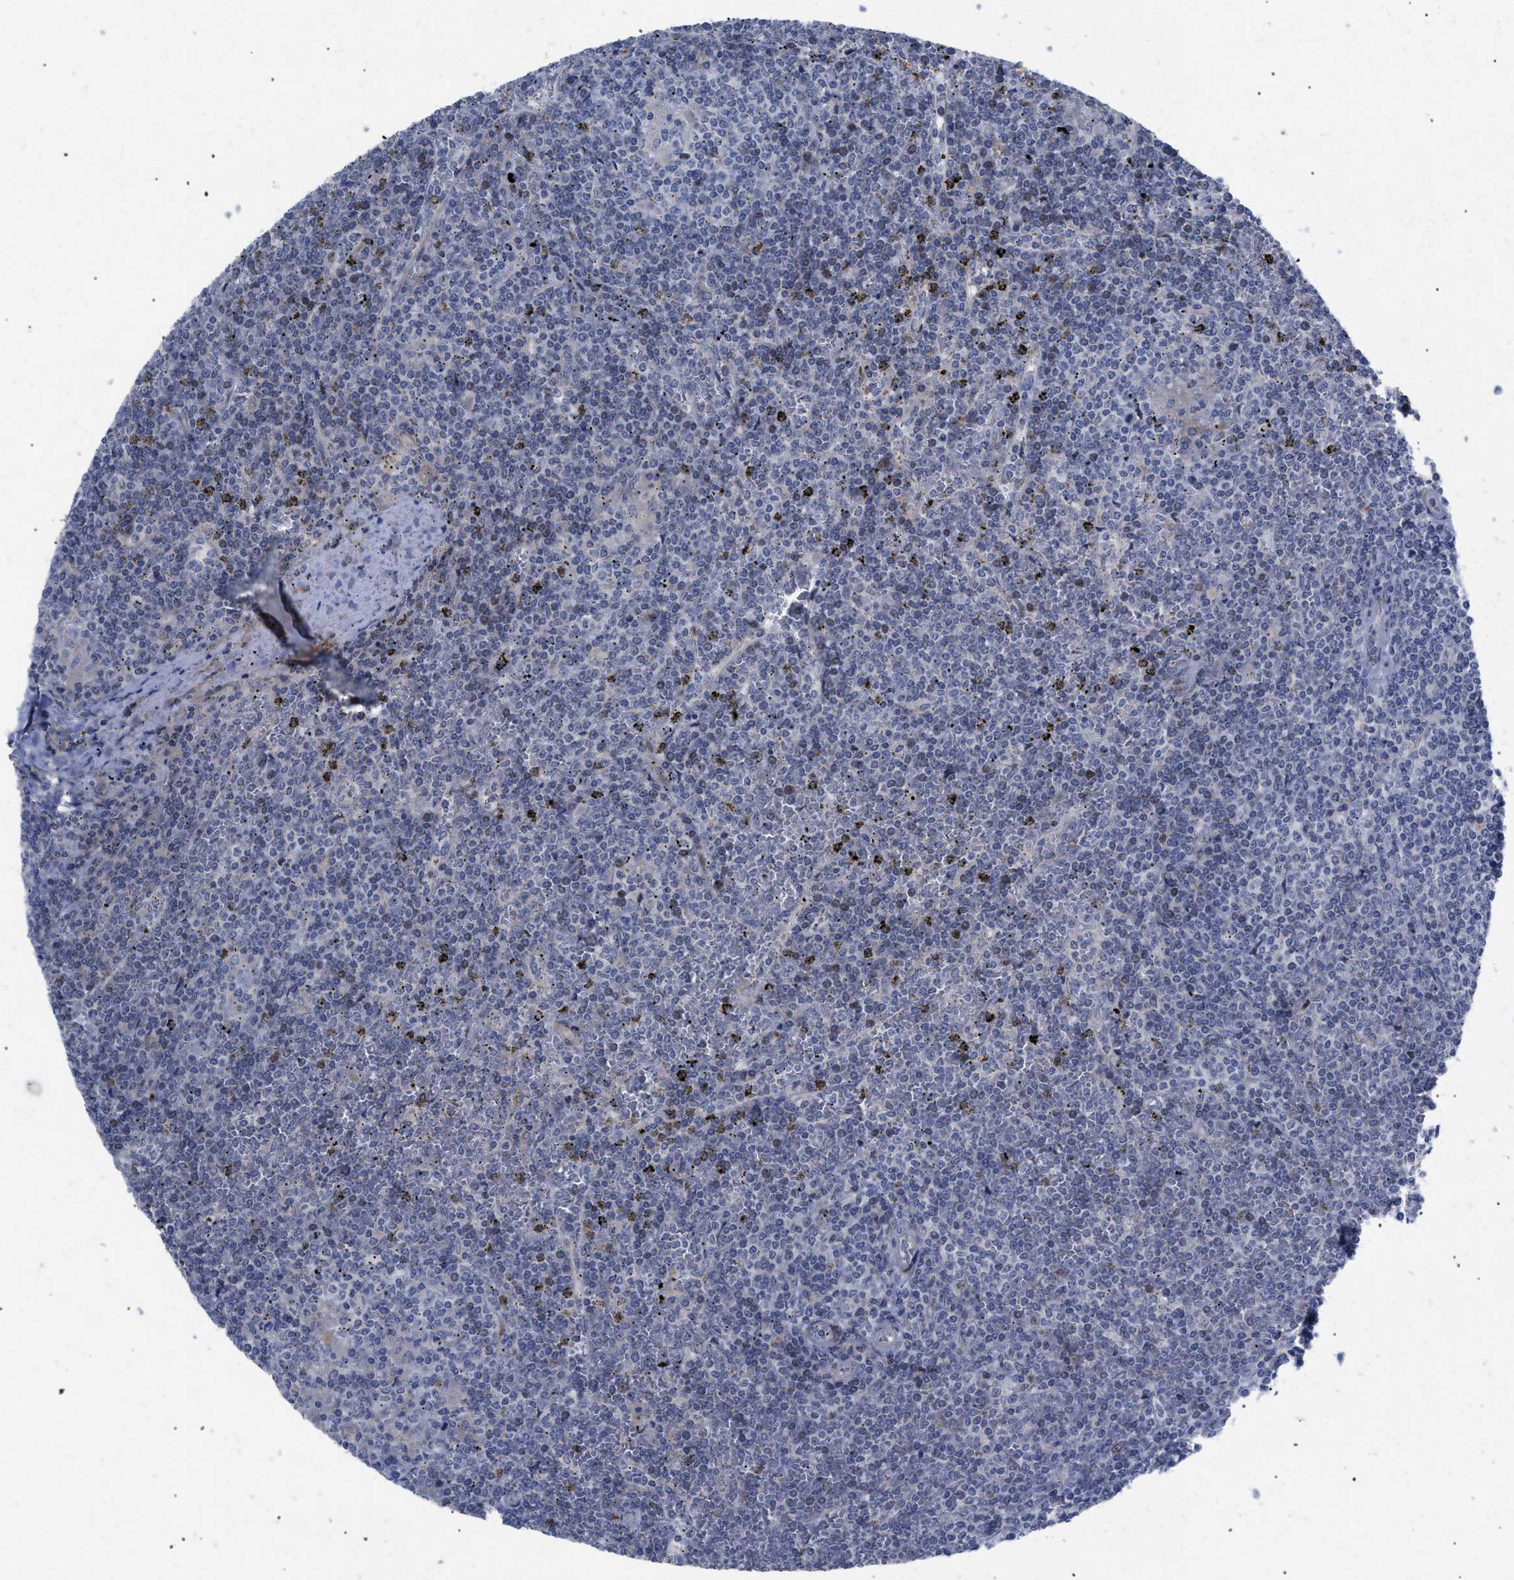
{"staining": {"intensity": "negative", "quantity": "none", "location": "none"}, "tissue": "lymphoma", "cell_type": "Tumor cells", "image_type": "cancer", "snomed": [{"axis": "morphology", "description": "Malignant lymphoma, non-Hodgkin's type, Low grade"}, {"axis": "topography", "description": "Spleen"}], "caption": "This histopathology image is of malignant lymphoma, non-Hodgkin's type (low-grade) stained with IHC to label a protein in brown with the nuclei are counter-stained blue. There is no expression in tumor cells.", "gene": "CAV3", "patient": {"sex": "female", "age": 19}}